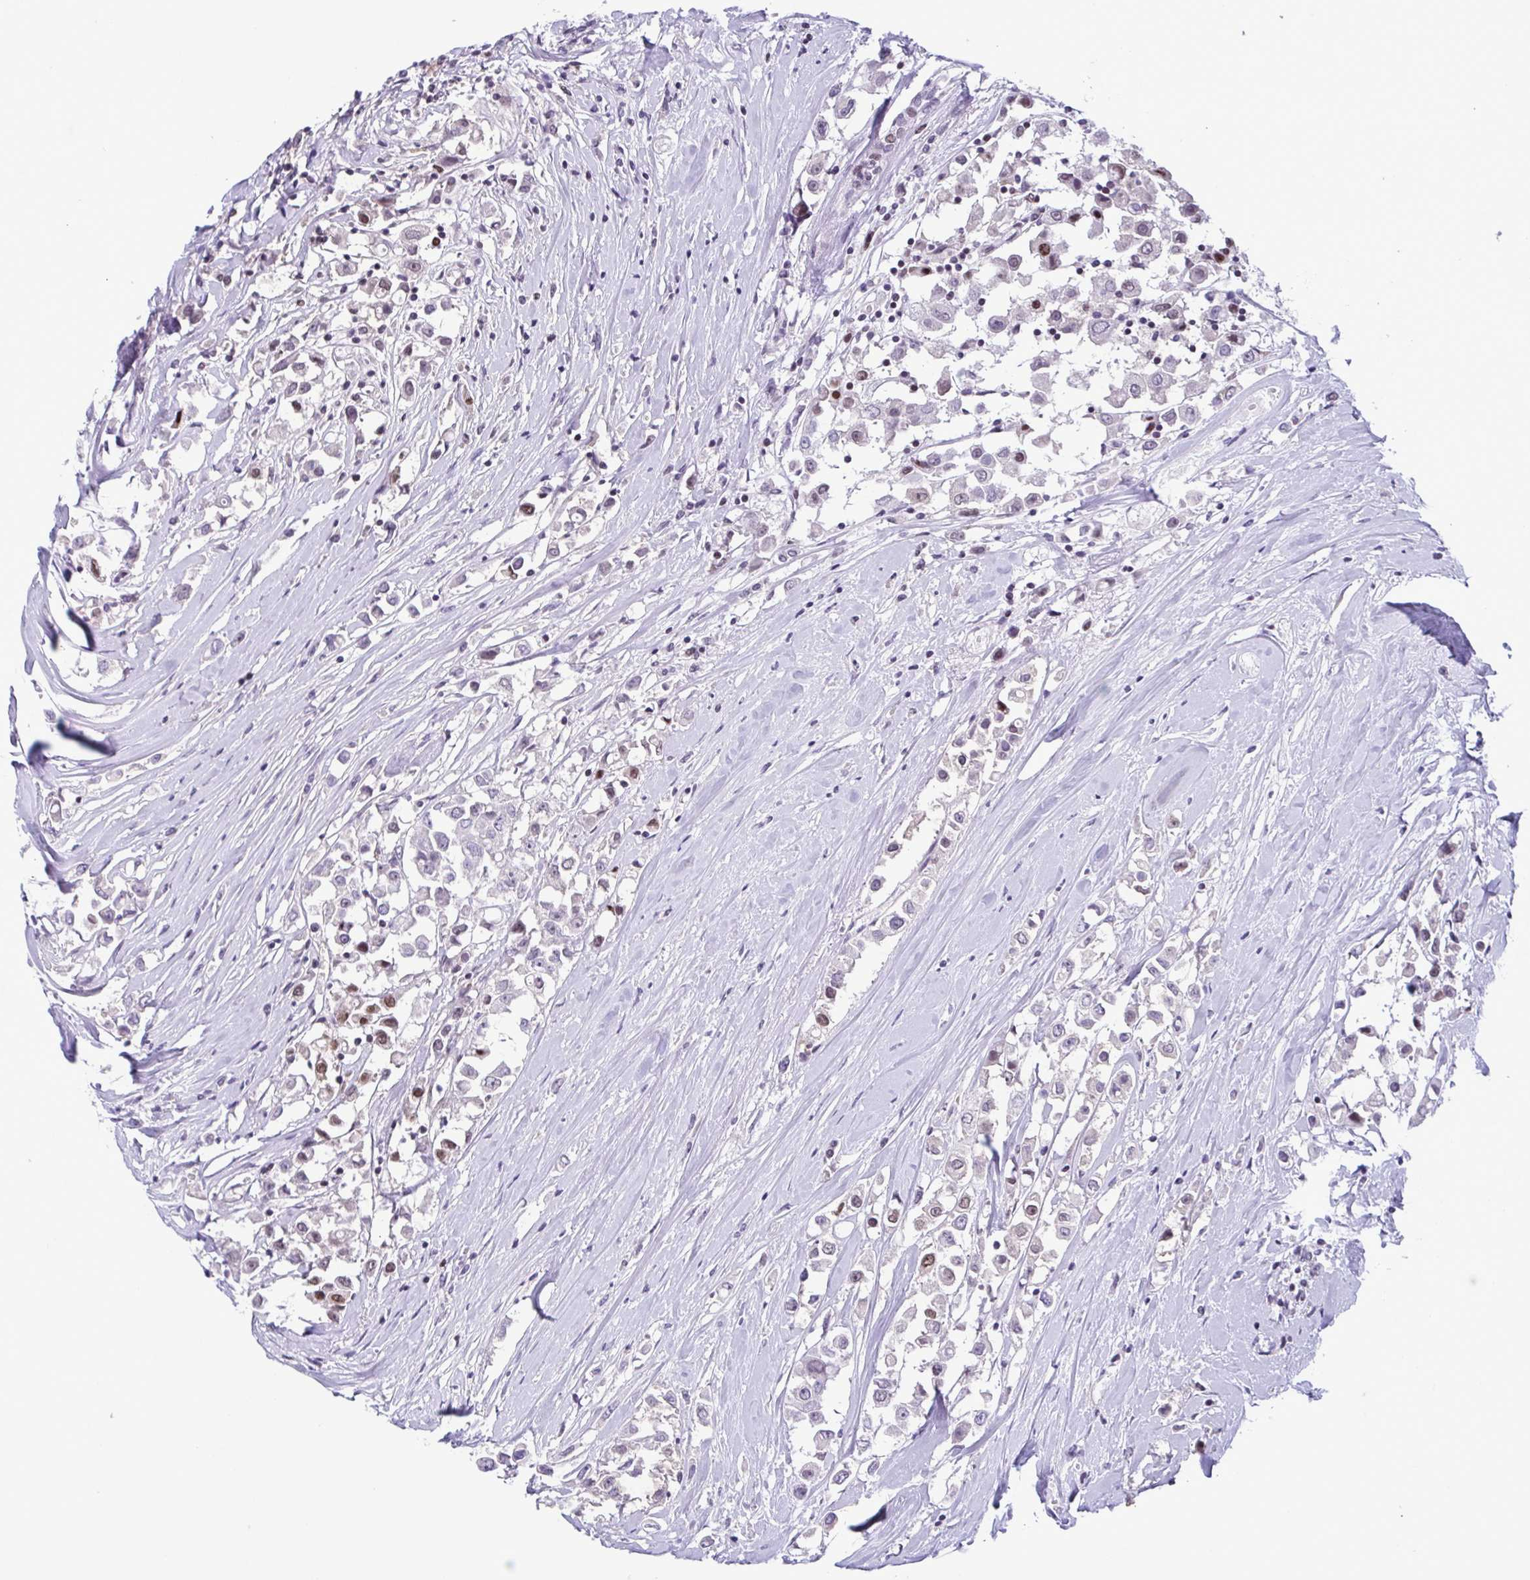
{"staining": {"intensity": "moderate", "quantity": "<25%", "location": "nuclear"}, "tissue": "breast cancer", "cell_type": "Tumor cells", "image_type": "cancer", "snomed": [{"axis": "morphology", "description": "Duct carcinoma"}, {"axis": "topography", "description": "Breast"}], "caption": "Immunohistochemical staining of human infiltrating ductal carcinoma (breast) reveals low levels of moderate nuclear staining in approximately <25% of tumor cells. (brown staining indicates protein expression, while blue staining denotes nuclei).", "gene": "IRF1", "patient": {"sex": "female", "age": 61}}